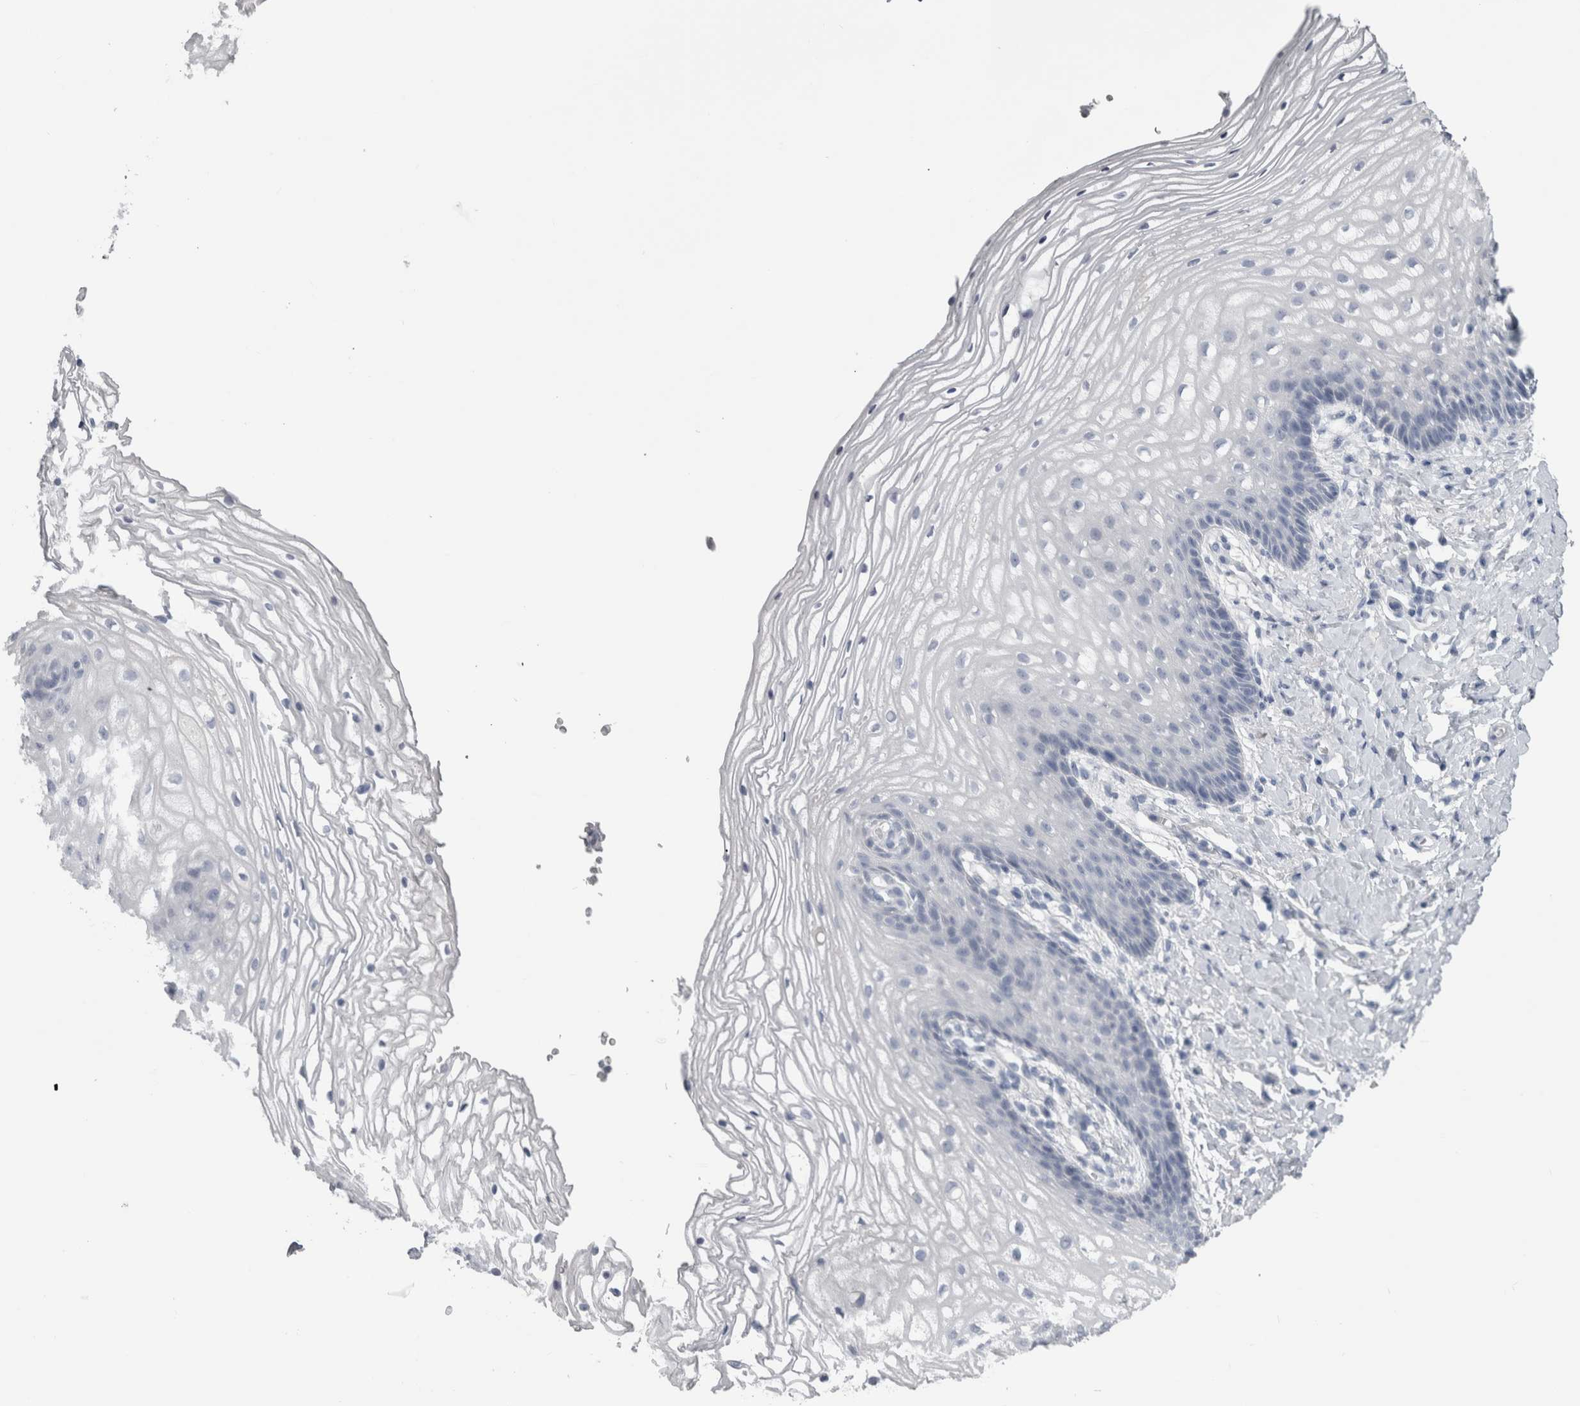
{"staining": {"intensity": "negative", "quantity": "none", "location": "none"}, "tissue": "vagina", "cell_type": "Squamous epithelial cells", "image_type": "normal", "snomed": [{"axis": "morphology", "description": "Normal tissue, NOS"}, {"axis": "topography", "description": "Vagina"}], "caption": "DAB immunohistochemical staining of unremarkable human vagina reveals no significant staining in squamous epithelial cells.", "gene": "MSMB", "patient": {"sex": "female", "age": 60}}